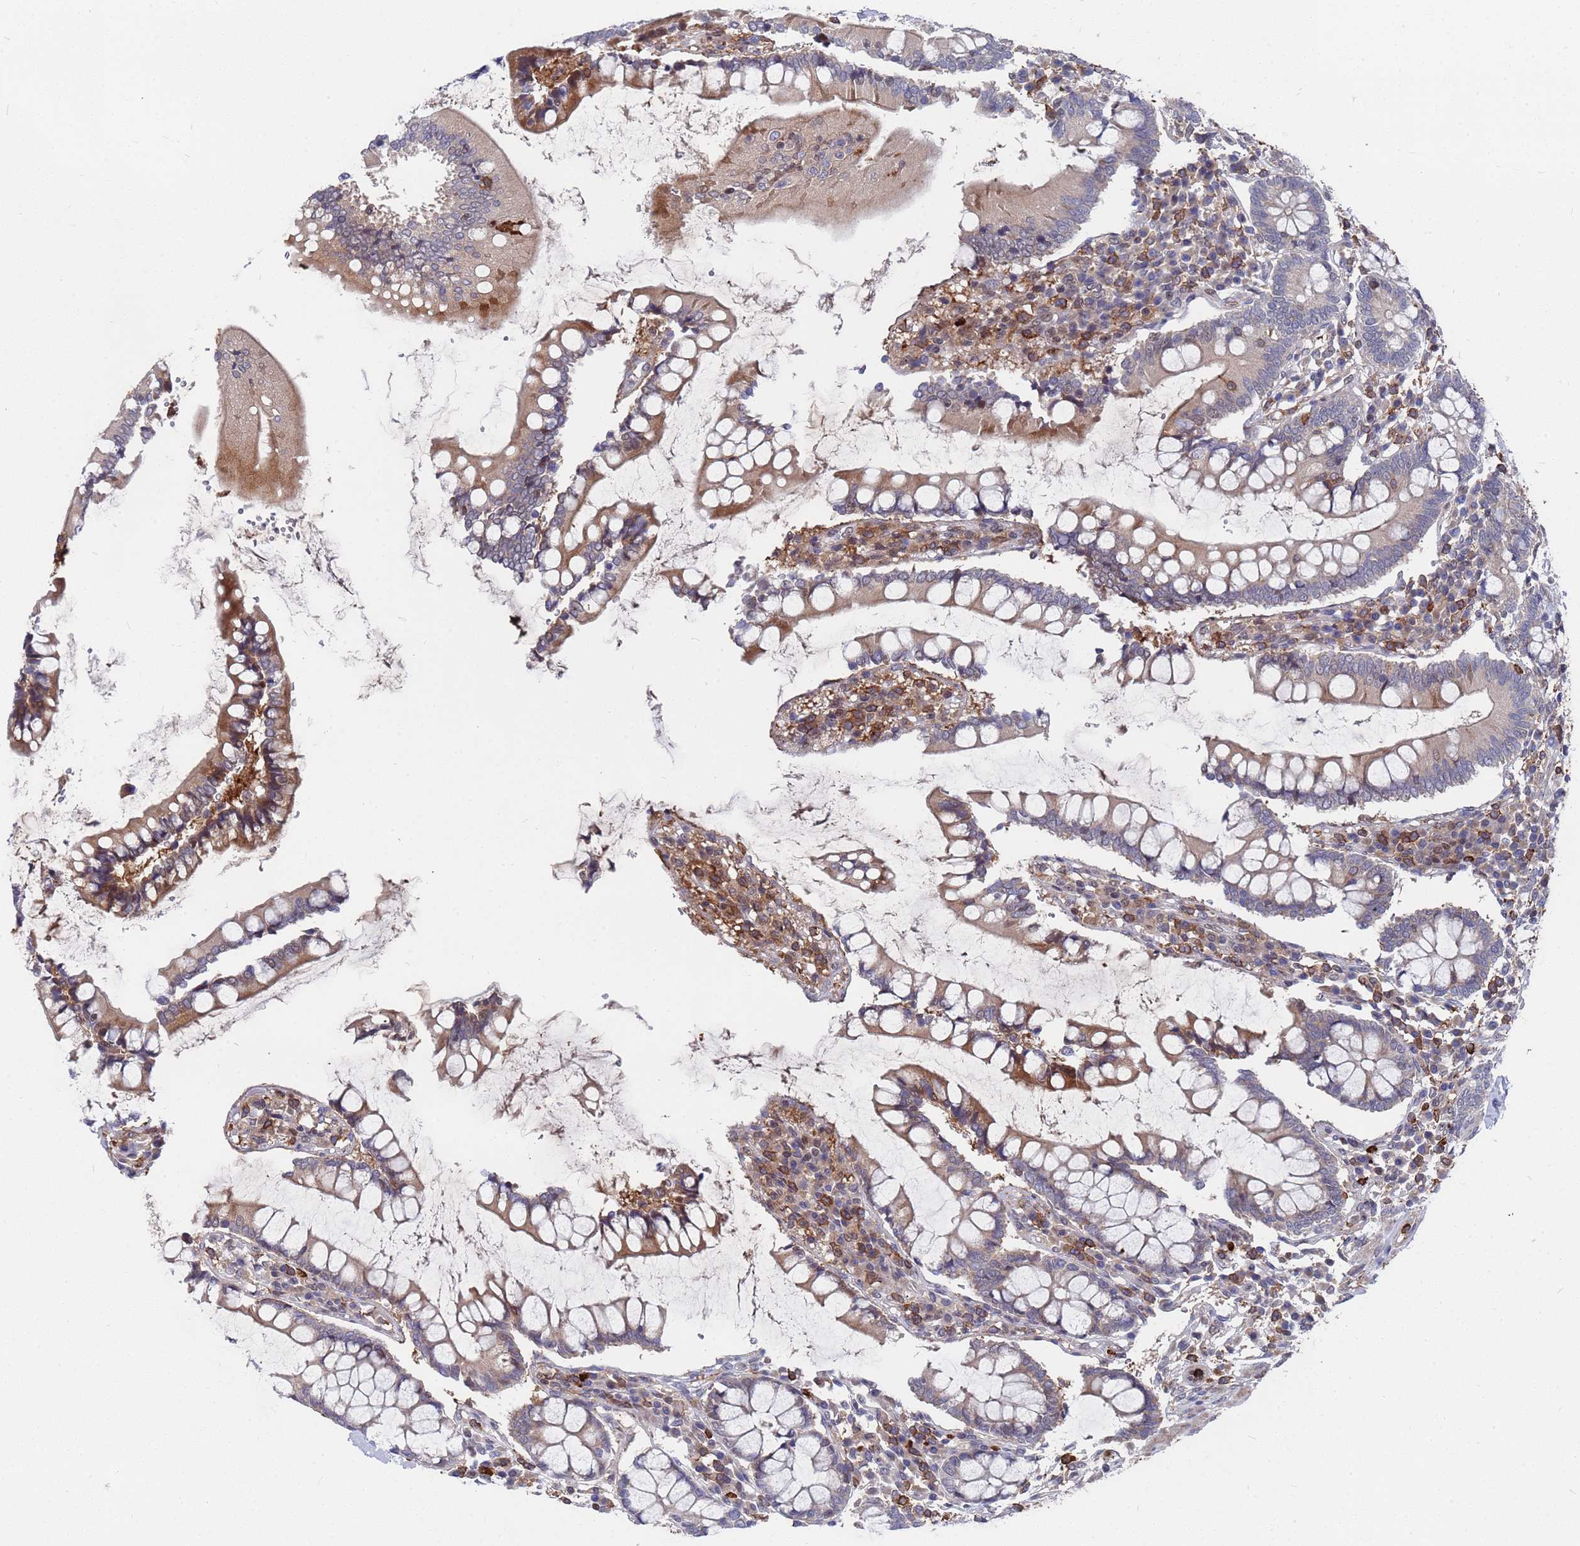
{"staining": {"intensity": "moderate", "quantity": ">75%", "location": "cytoplasmic/membranous,nuclear"}, "tissue": "colon", "cell_type": "Endothelial cells", "image_type": "normal", "snomed": [{"axis": "morphology", "description": "Normal tissue, NOS"}, {"axis": "topography", "description": "Colon"}], "caption": "Immunohistochemistry (IHC) image of normal colon stained for a protein (brown), which reveals medium levels of moderate cytoplasmic/membranous,nuclear staining in approximately >75% of endothelial cells.", "gene": "TMBIM6", "patient": {"sex": "female", "age": 79}}